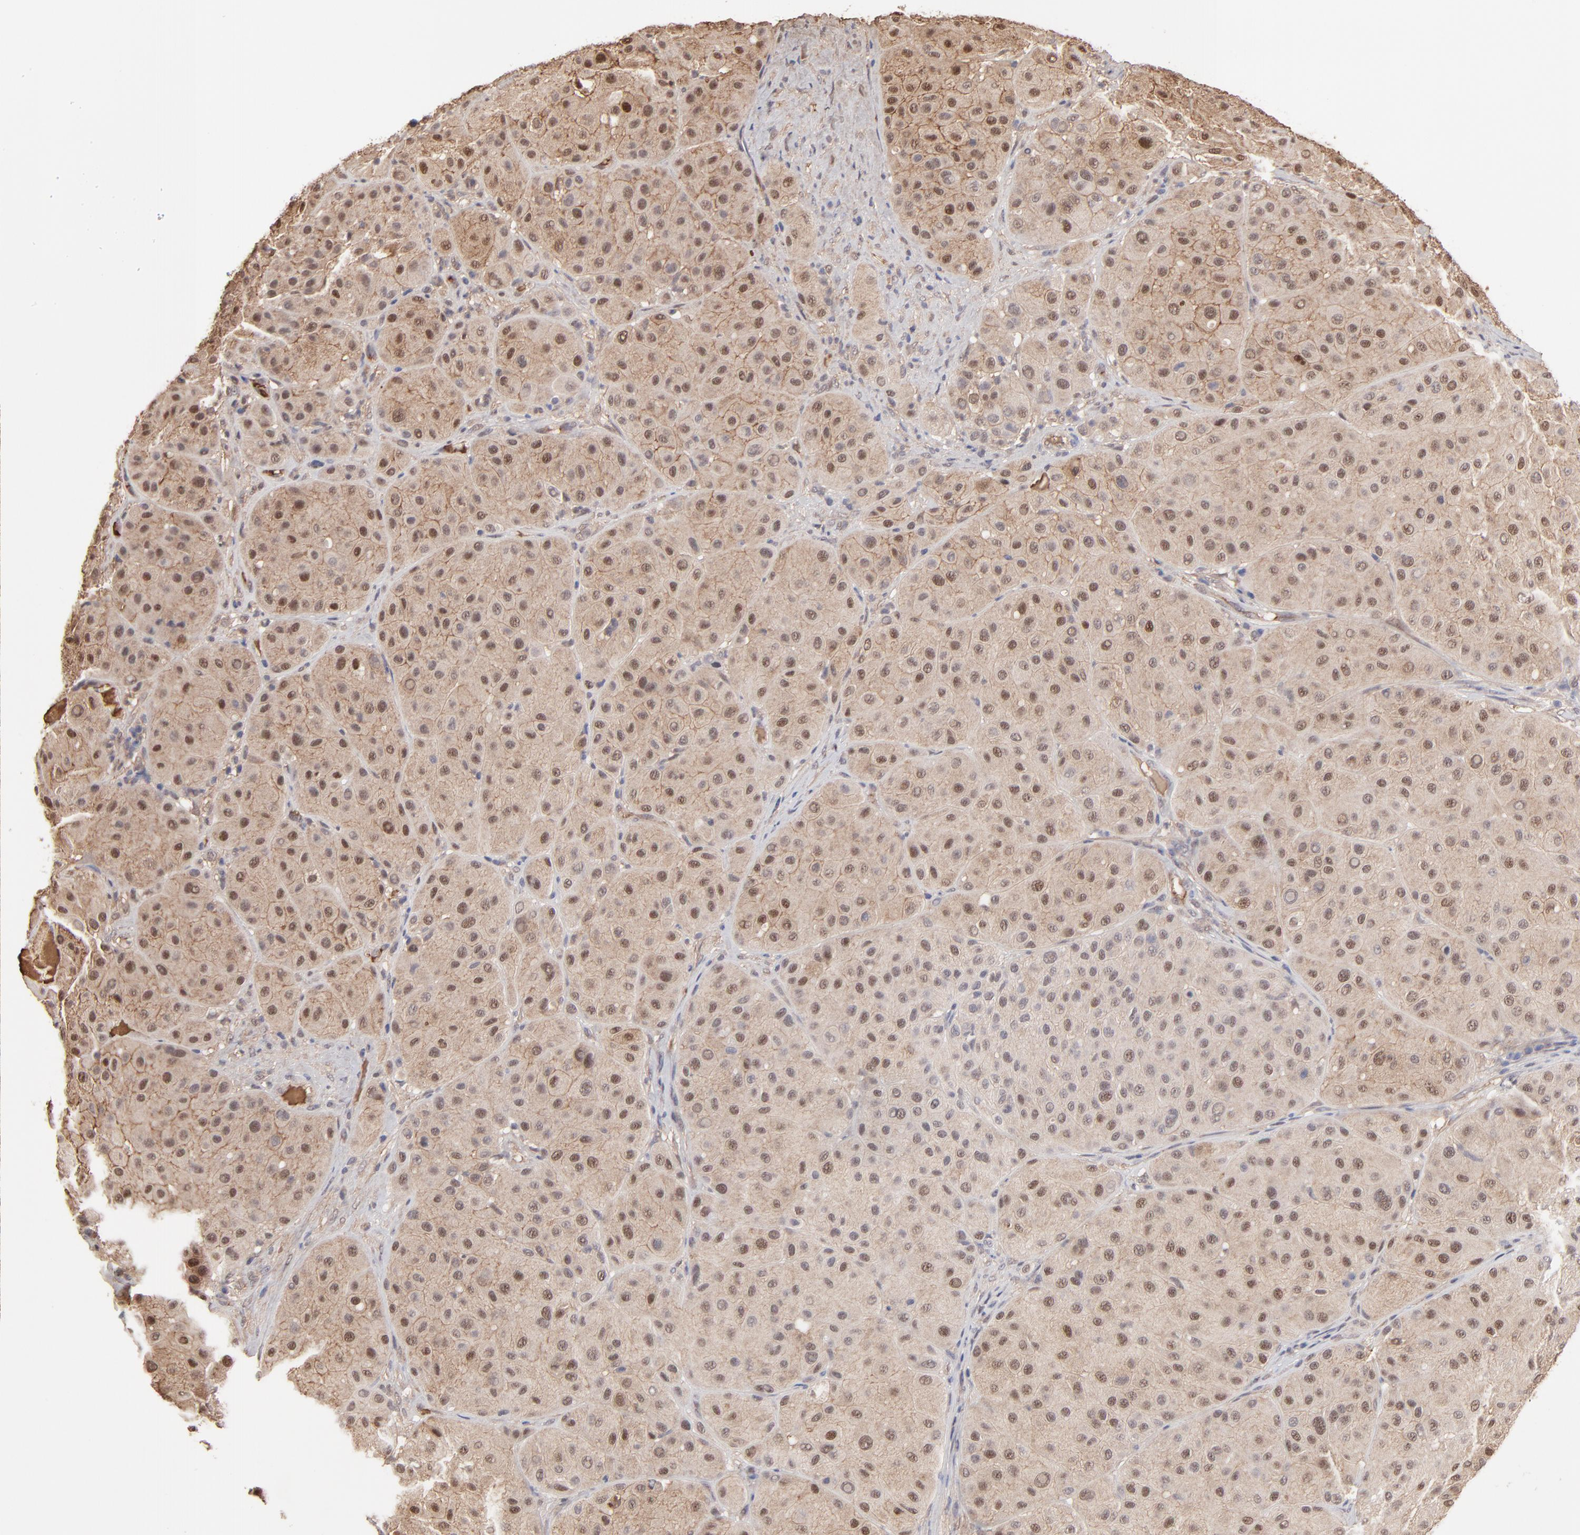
{"staining": {"intensity": "moderate", "quantity": ">75%", "location": "cytoplasmic/membranous,nuclear"}, "tissue": "melanoma", "cell_type": "Tumor cells", "image_type": "cancer", "snomed": [{"axis": "morphology", "description": "Normal tissue, NOS"}, {"axis": "morphology", "description": "Malignant melanoma, Metastatic site"}, {"axis": "topography", "description": "Skin"}], "caption": "IHC of malignant melanoma (metastatic site) shows medium levels of moderate cytoplasmic/membranous and nuclear positivity in about >75% of tumor cells.", "gene": "PSMD14", "patient": {"sex": "male", "age": 41}}